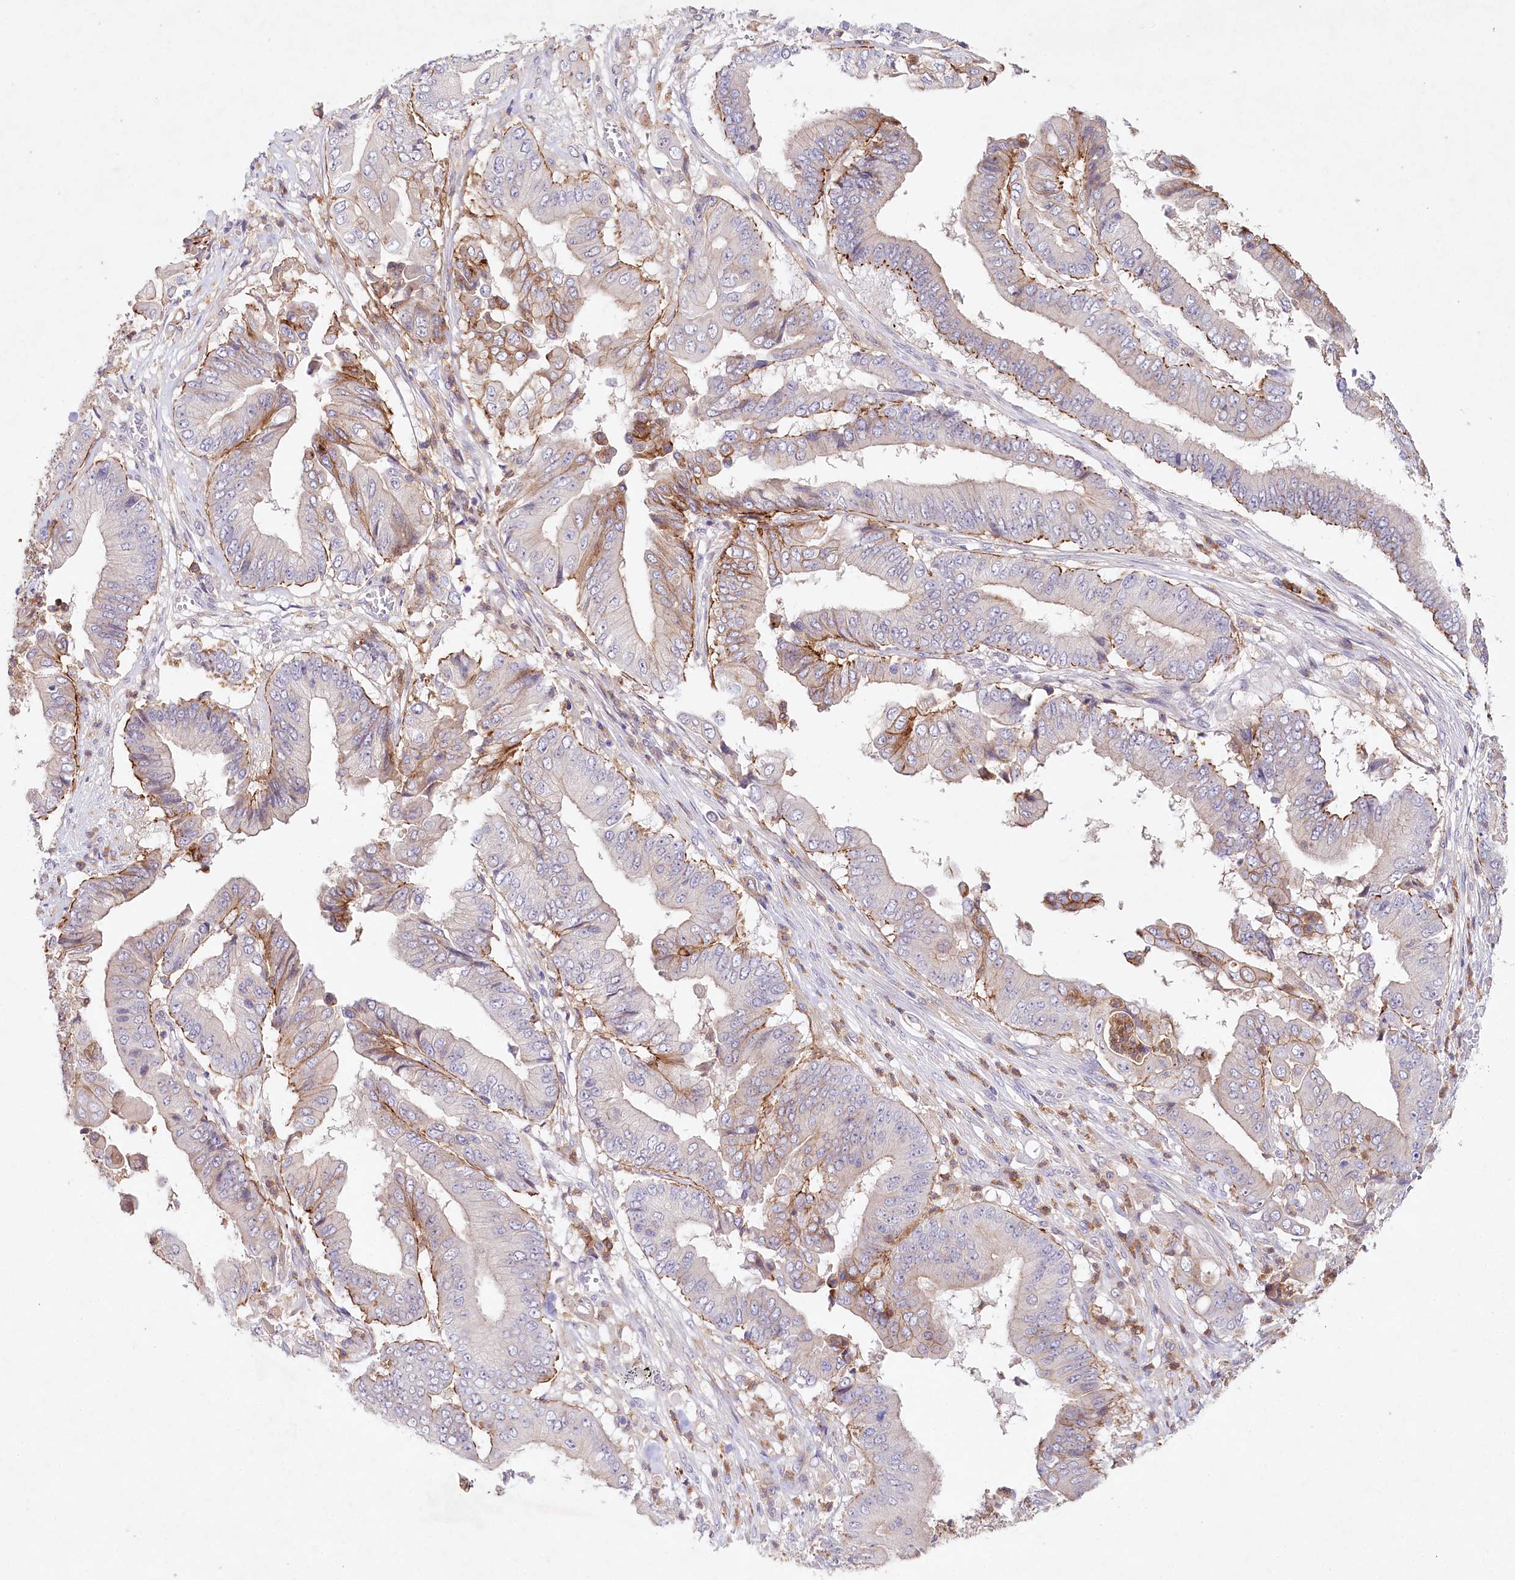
{"staining": {"intensity": "moderate", "quantity": "25%-75%", "location": "cytoplasmic/membranous"}, "tissue": "pancreatic cancer", "cell_type": "Tumor cells", "image_type": "cancer", "snomed": [{"axis": "morphology", "description": "Adenocarcinoma, NOS"}, {"axis": "topography", "description": "Pancreas"}], "caption": "Approximately 25%-75% of tumor cells in adenocarcinoma (pancreatic) show moderate cytoplasmic/membranous protein expression as visualized by brown immunohistochemical staining.", "gene": "ALDH3B1", "patient": {"sex": "female", "age": 77}}